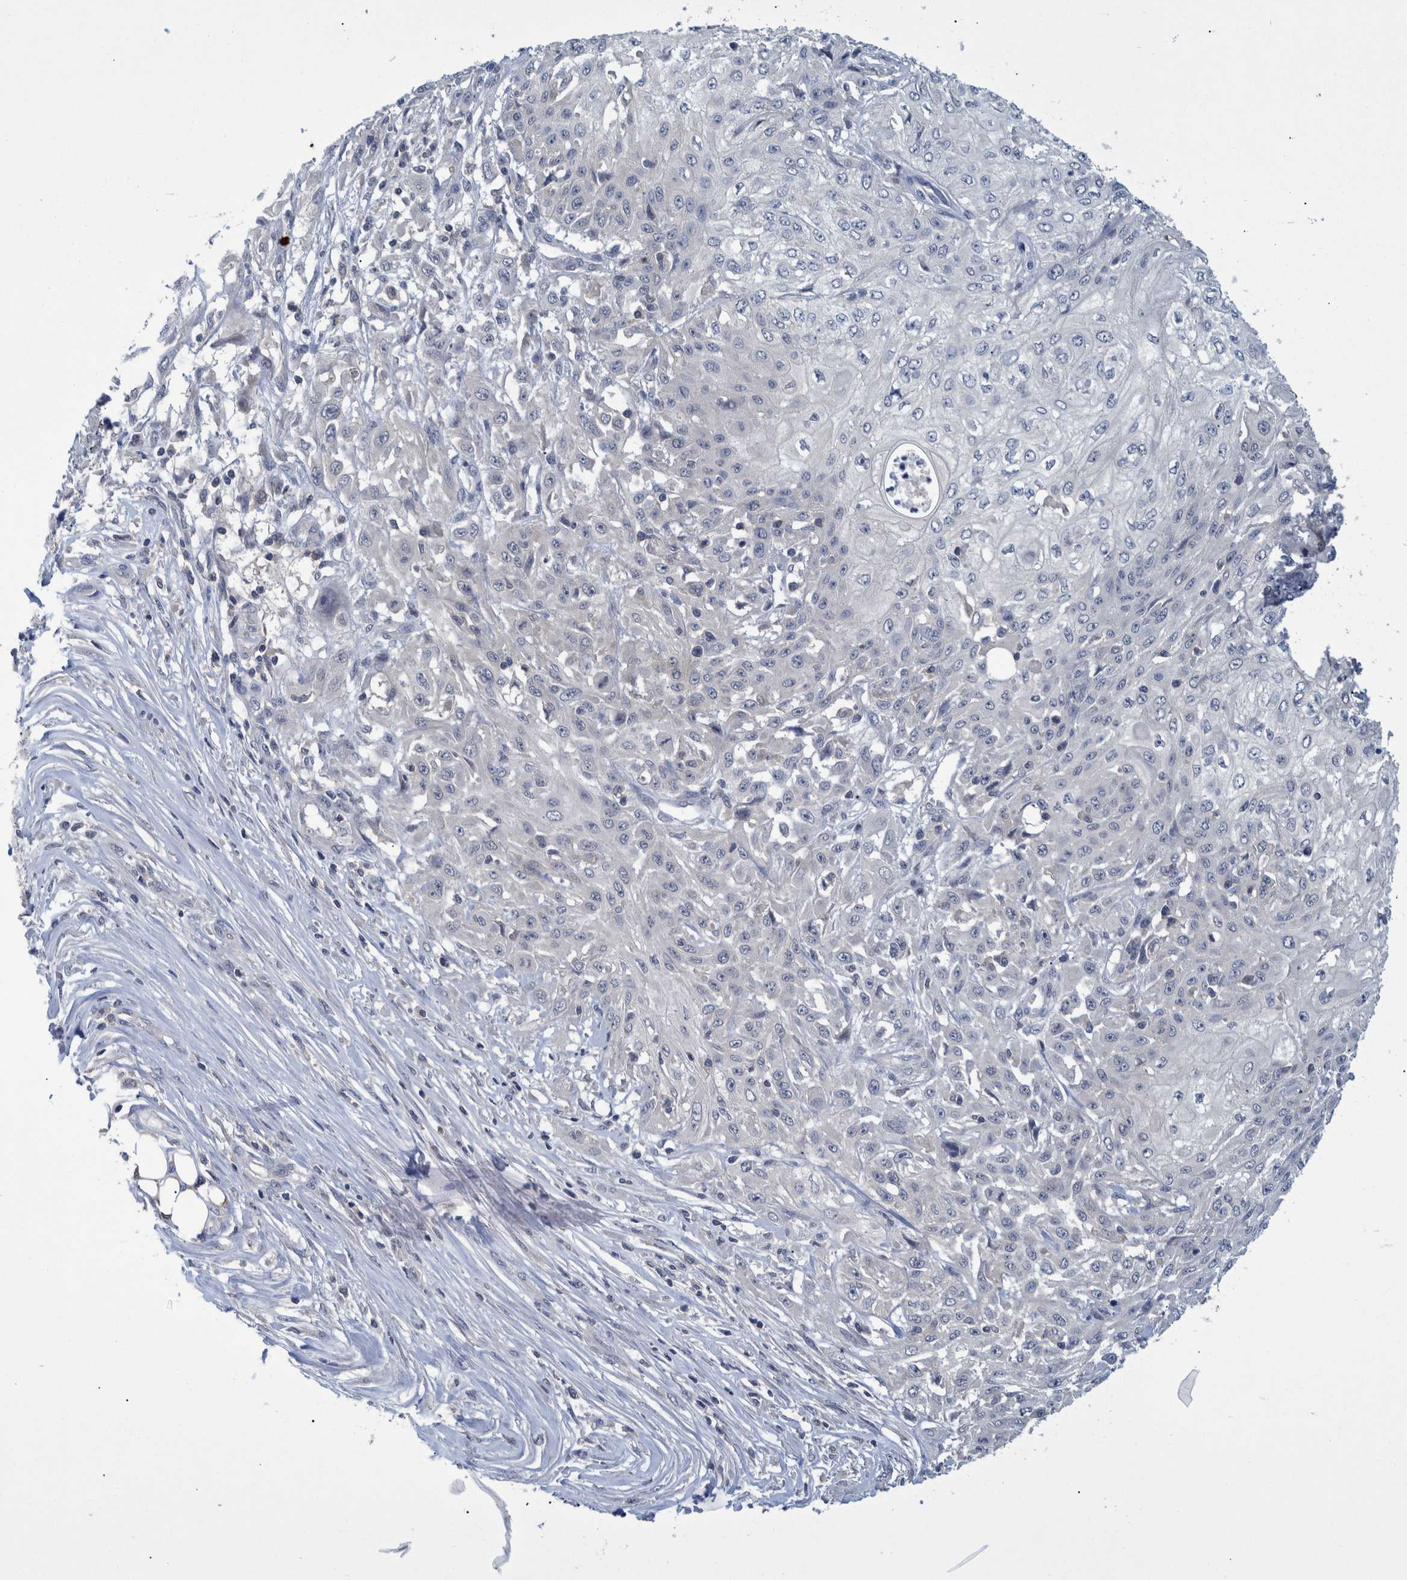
{"staining": {"intensity": "negative", "quantity": "none", "location": "none"}, "tissue": "skin cancer", "cell_type": "Tumor cells", "image_type": "cancer", "snomed": [{"axis": "morphology", "description": "Squamous cell carcinoma, NOS"}, {"axis": "morphology", "description": "Squamous cell carcinoma, metastatic, NOS"}, {"axis": "topography", "description": "Skin"}, {"axis": "topography", "description": "Lymph node"}], "caption": "An IHC image of skin cancer (squamous cell carcinoma) is shown. There is no staining in tumor cells of skin cancer (squamous cell carcinoma).", "gene": "PCYT2", "patient": {"sex": "male", "age": 75}}